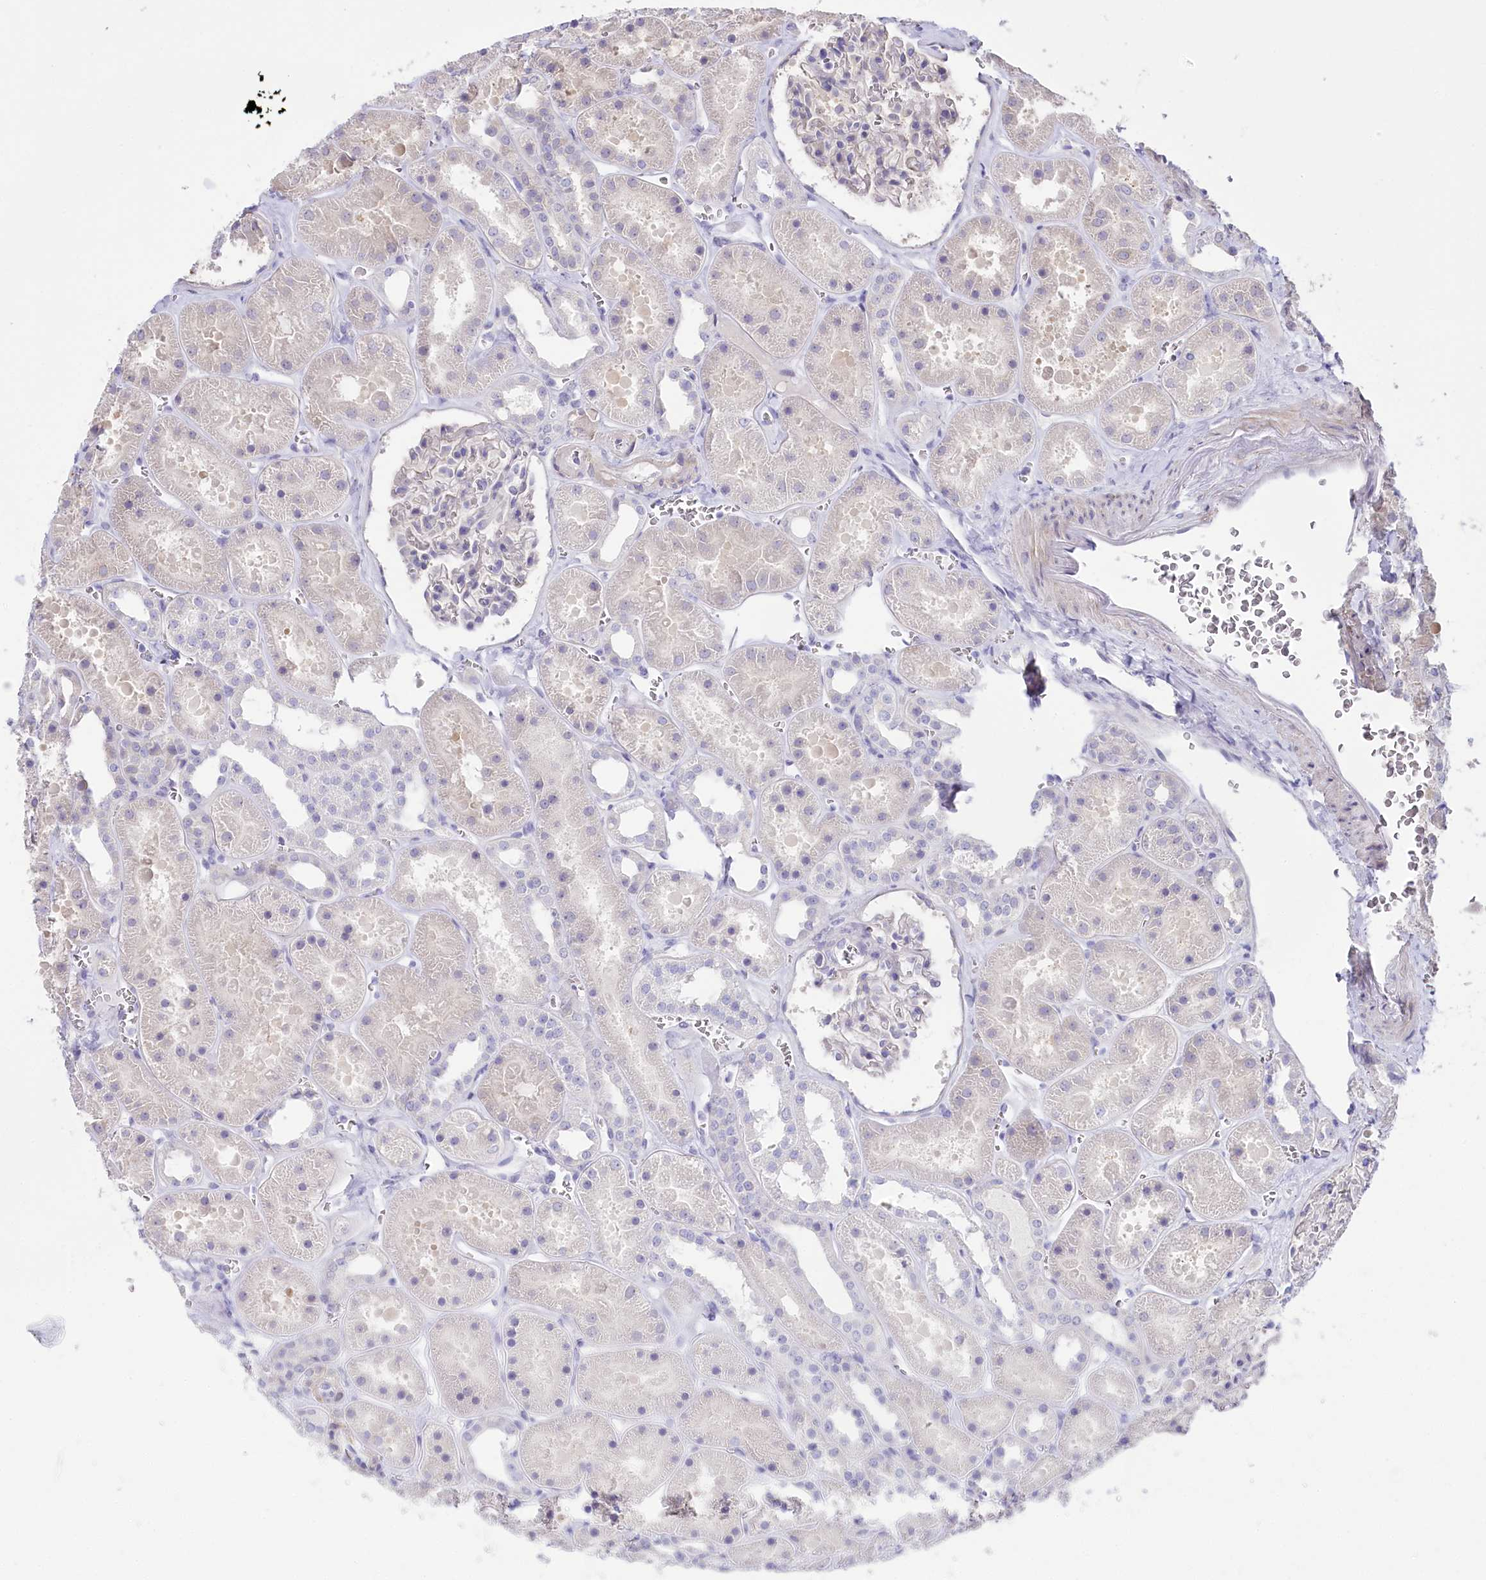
{"staining": {"intensity": "negative", "quantity": "none", "location": "none"}, "tissue": "kidney", "cell_type": "Cells in glomeruli", "image_type": "normal", "snomed": [{"axis": "morphology", "description": "Normal tissue, NOS"}, {"axis": "topography", "description": "Kidney"}], "caption": "There is no significant positivity in cells in glomeruli of kidney. The staining was performed using DAB to visualize the protein expression in brown, while the nuclei were stained in blue with hematoxylin (Magnification: 20x).", "gene": "MYOZ1", "patient": {"sex": "female", "age": 41}}